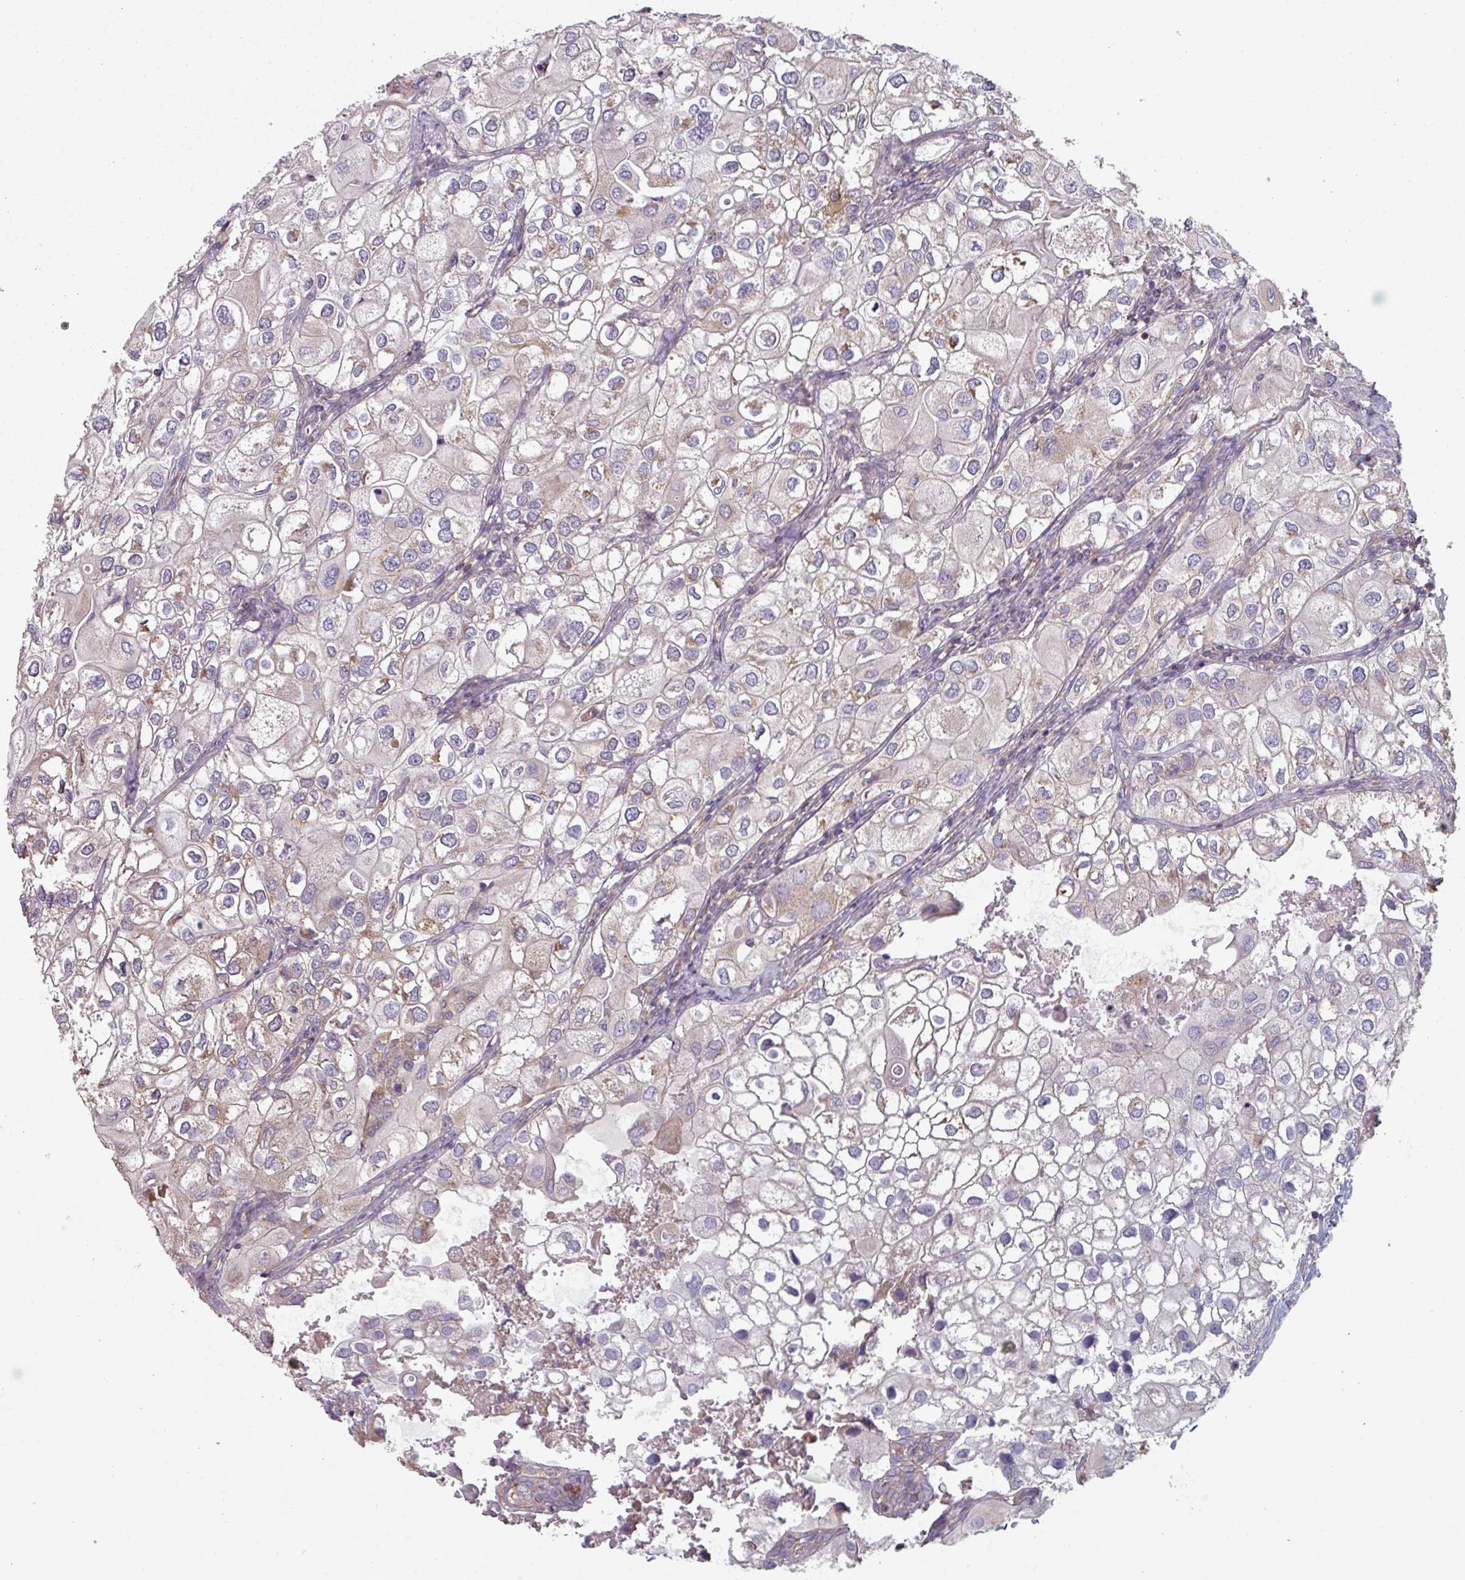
{"staining": {"intensity": "negative", "quantity": "none", "location": "none"}, "tissue": "urothelial cancer", "cell_type": "Tumor cells", "image_type": "cancer", "snomed": [{"axis": "morphology", "description": "Urothelial carcinoma, High grade"}, {"axis": "topography", "description": "Urinary bladder"}], "caption": "Immunohistochemistry of high-grade urothelial carcinoma displays no expression in tumor cells. The staining is performed using DAB (3,3'-diaminobenzidine) brown chromogen with nuclei counter-stained in using hematoxylin.", "gene": "GSTA4", "patient": {"sex": "male", "age": 64}}